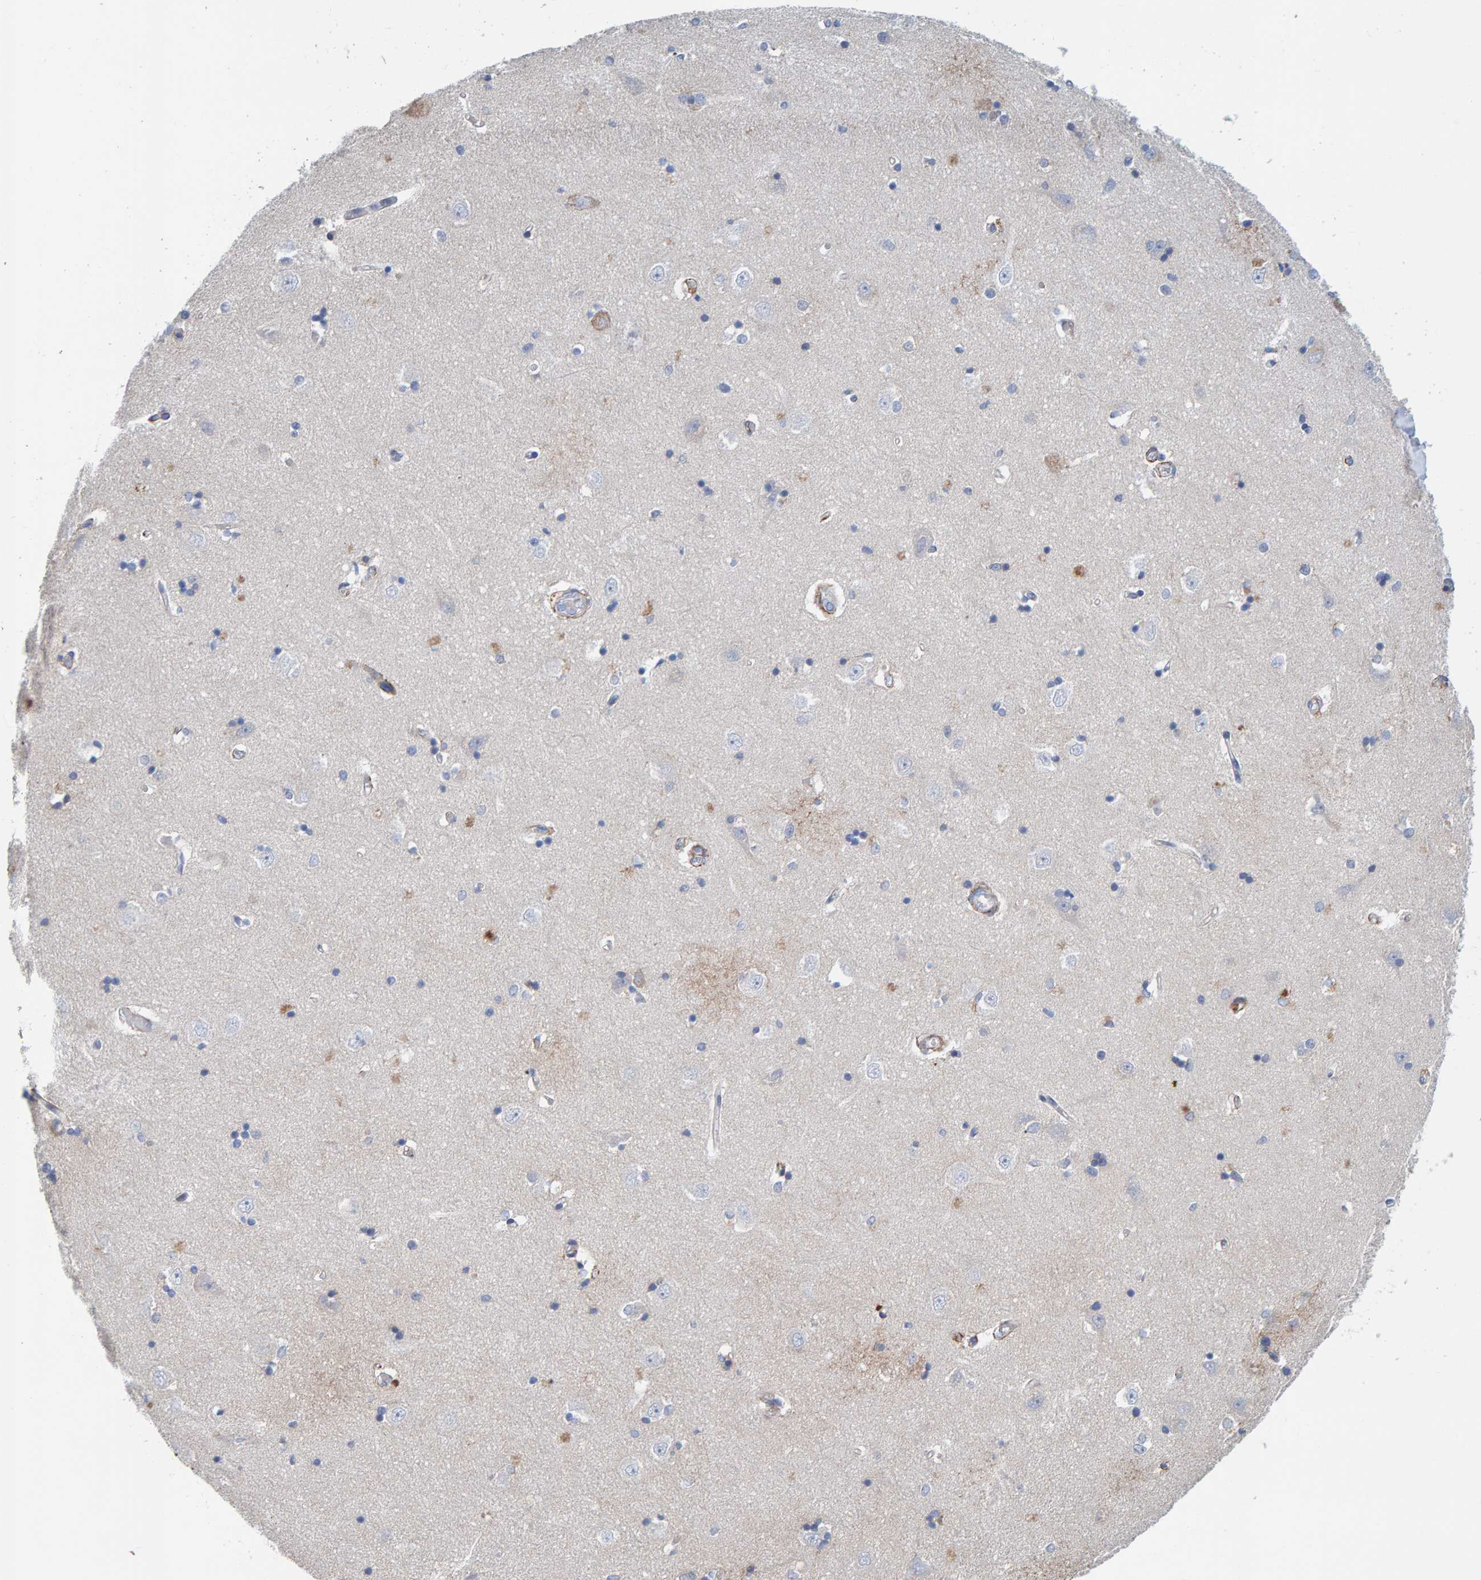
{"staining": {"intensity": "negative", "quantity": "none", "location": "none"}, "tissue": "hippocampus", "cell_type": "Glial cells", "image_type": "normal", "snomed": [{"axis": "morphology", "description": "Normal tissue, NOS"}, {"axis": "topography", "description": "Hippocampus"}], "caption": "This photomicrograph is of unremarkable hippocampus stained with immunohistochemistry to label a protein in brown with the nuclei are counter-stained blue. There is no staining in glial cells. Nuclei are stained in blue.", "gene": "RGP1", "patient": {"sex": "male", "age": 45}}